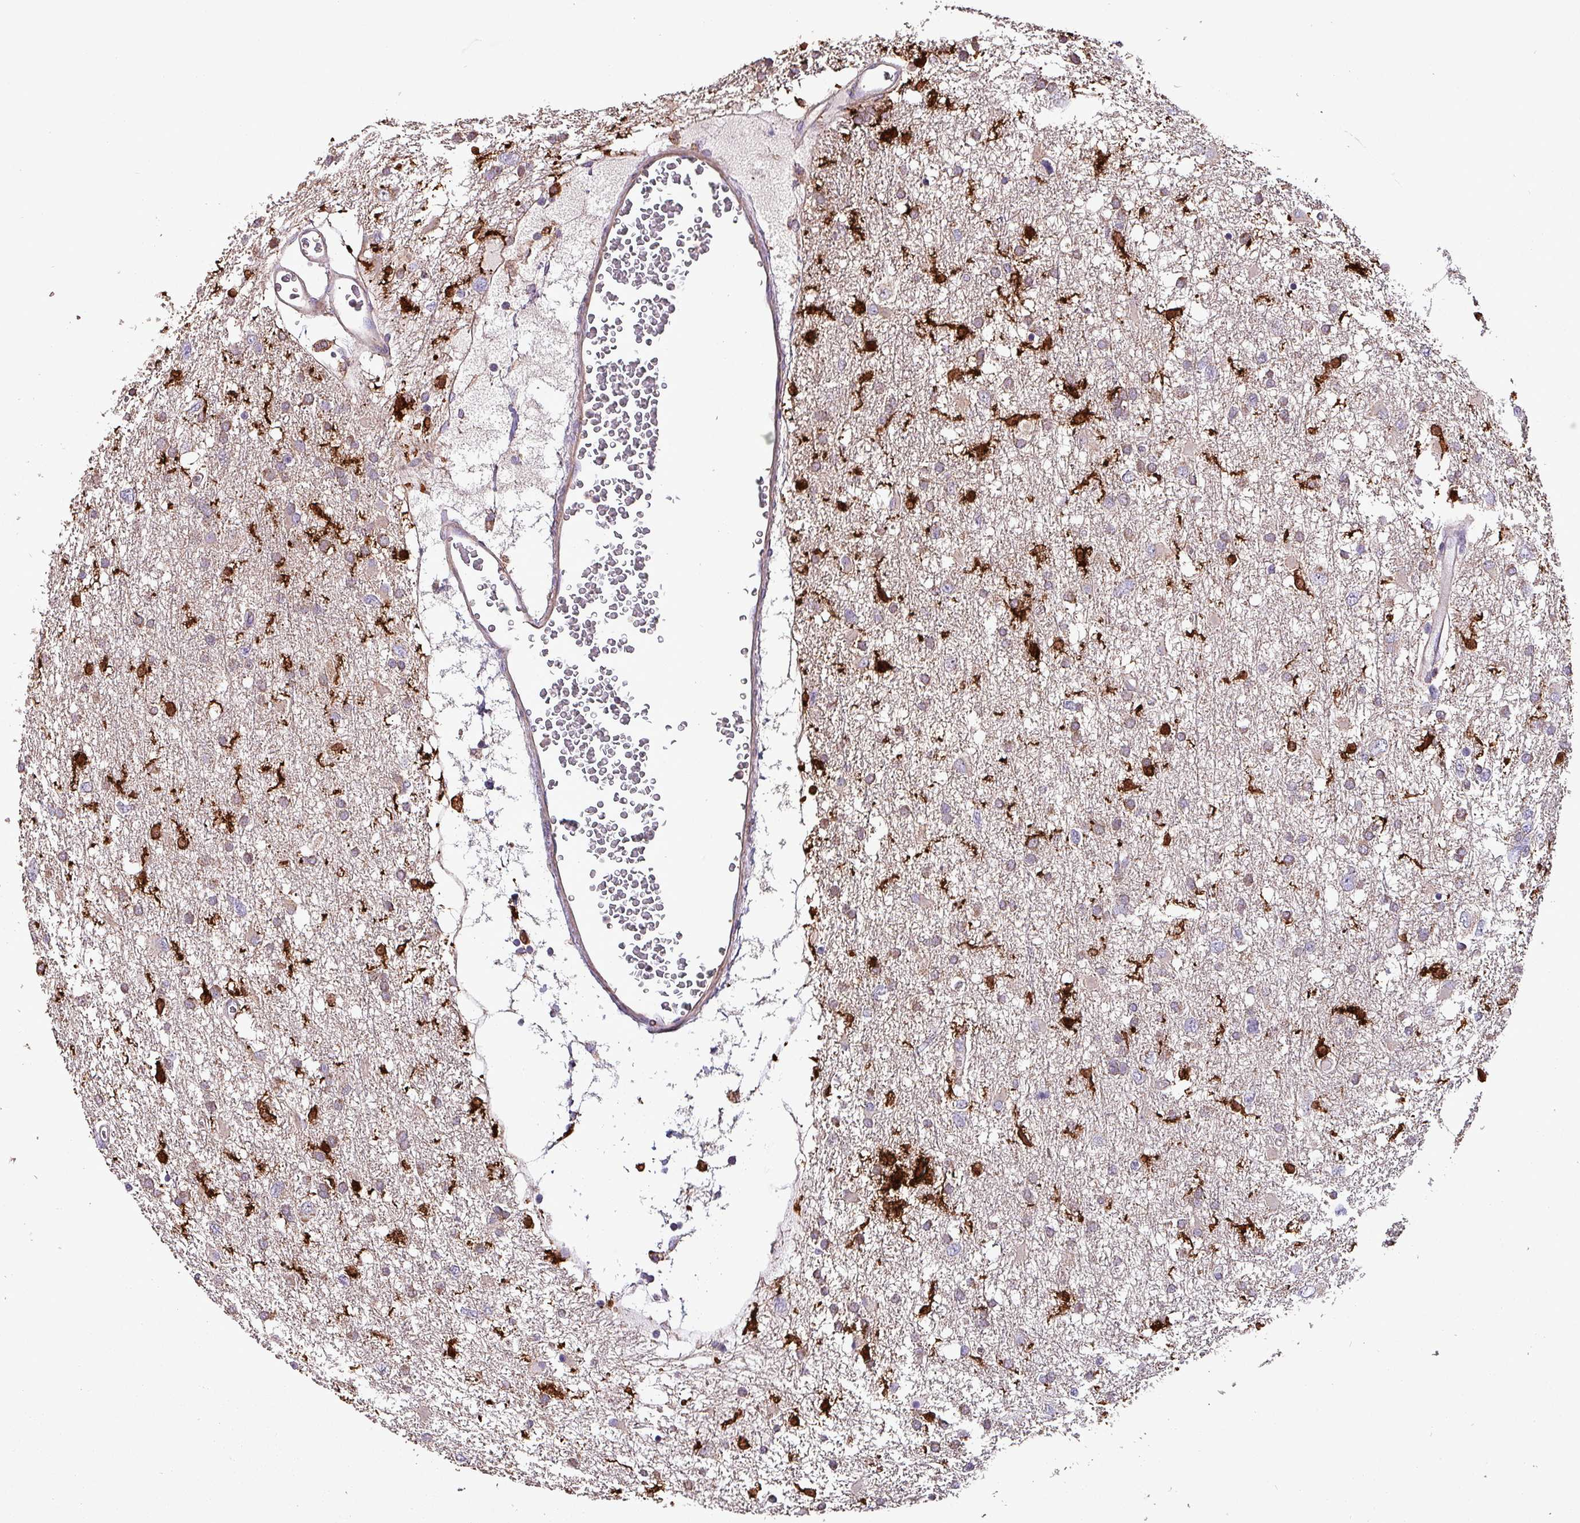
{"staining": {"intensity": "negative", "quantity": "none", "location": "none"}, "tissue": "glioma", "cell_type": "Tumor cells", "image_type": "cancer", "snomed": [{"axis": "morphology", "description": "Glioma, malignant, High grade"}, {"axis": "topography", "description": "Brain"}], "caption": "Immunohistochemistry of human malignant high-grade glioma reveals no staining in tumor cells.", "gene": "SCIN", "patient": {"sex": "male", "age": 61}}